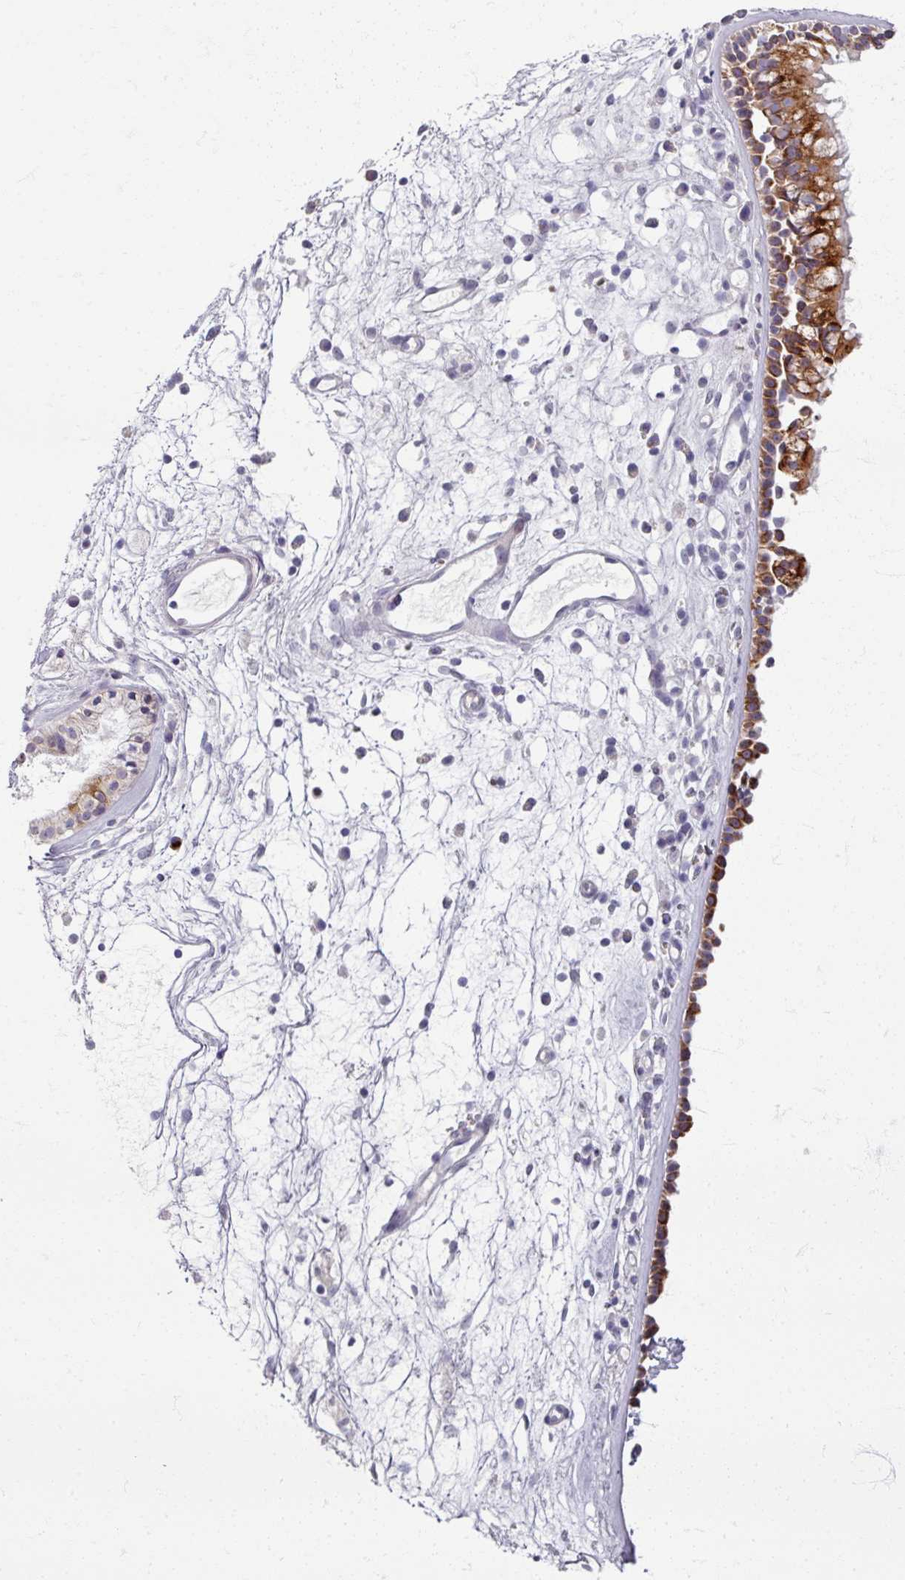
{"staining": {"intensity": "strong", "quantity": ">75%", "location": "cytoplasmic/membranous"}, "tissue": "nasopharynx", "cell_type": "Respiratory epithelial cells", "image_type": "normal", "snomed": [{"axis": "morphology", "description": "Normal tissue, NOS"}, {"axis": "topography", "description": "Nasopharynx"}], "caption": "IHC (DAB (3,3'-diaminobenzidine)) staining of unremarkable nasopharynx reveals strong cytoplasmic/membranous protein staining in approximately >75% of respiratory epithelial cells.", "gene": "TTLL7", "patient": {"sex": "male", "age": 63}}